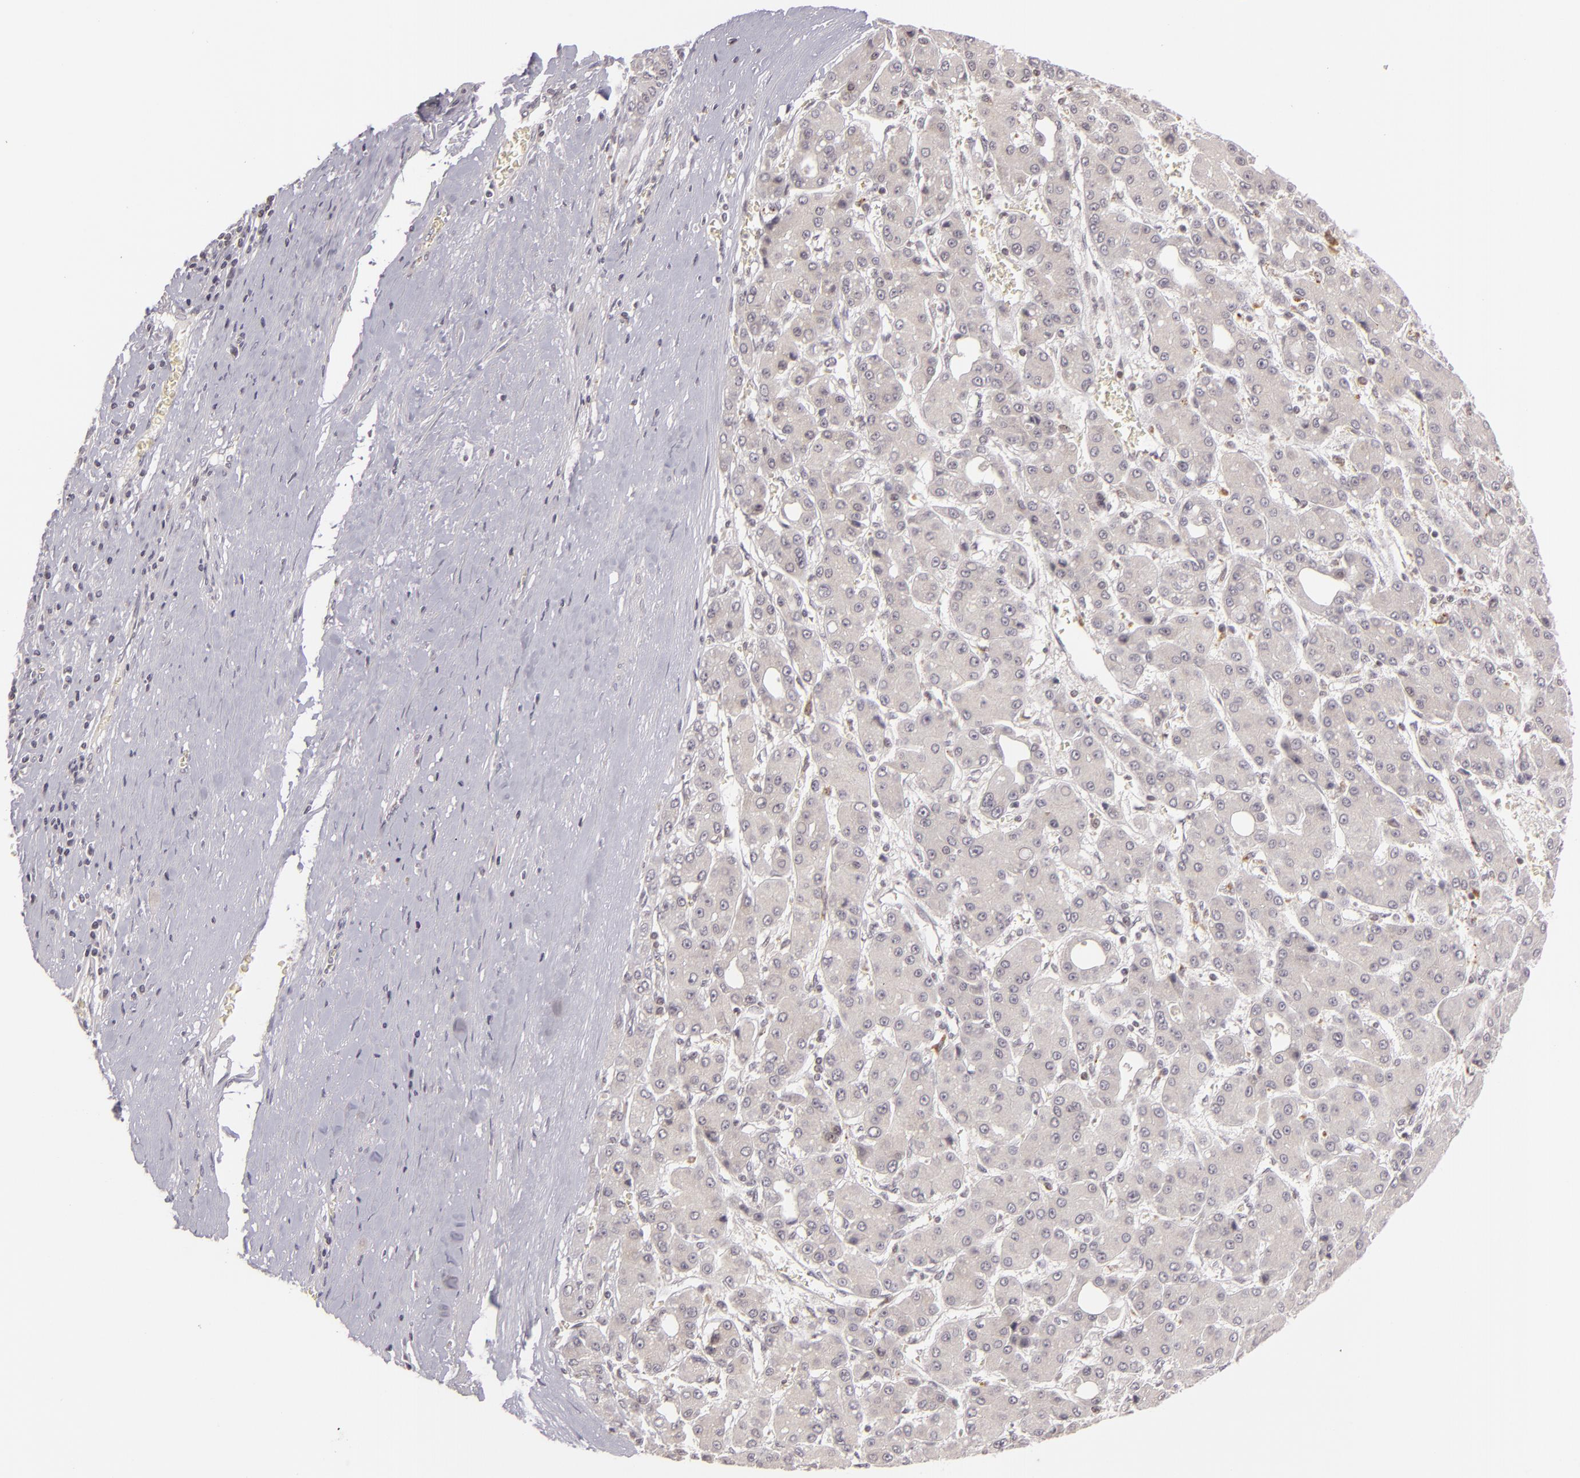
{"staining": {"intensity": "negative", "quantity": "none", "location": "none"}, "tissue": "liver cancer", "cell_type": "Tumor cells", "image_type": "cancer", "snomed": [{"axis": "morphology", "description": "Carcinoma, Hepatocellular, NOS"}, {"axis": "topography", "description": "Liver"}], "caption": "Immunohistochemistry of hepatocellular carcinoma (liver) exhibits no staining in tumor cells.", "gene": "AKAP6", "patient": {"sex": "male", "age": 69}}